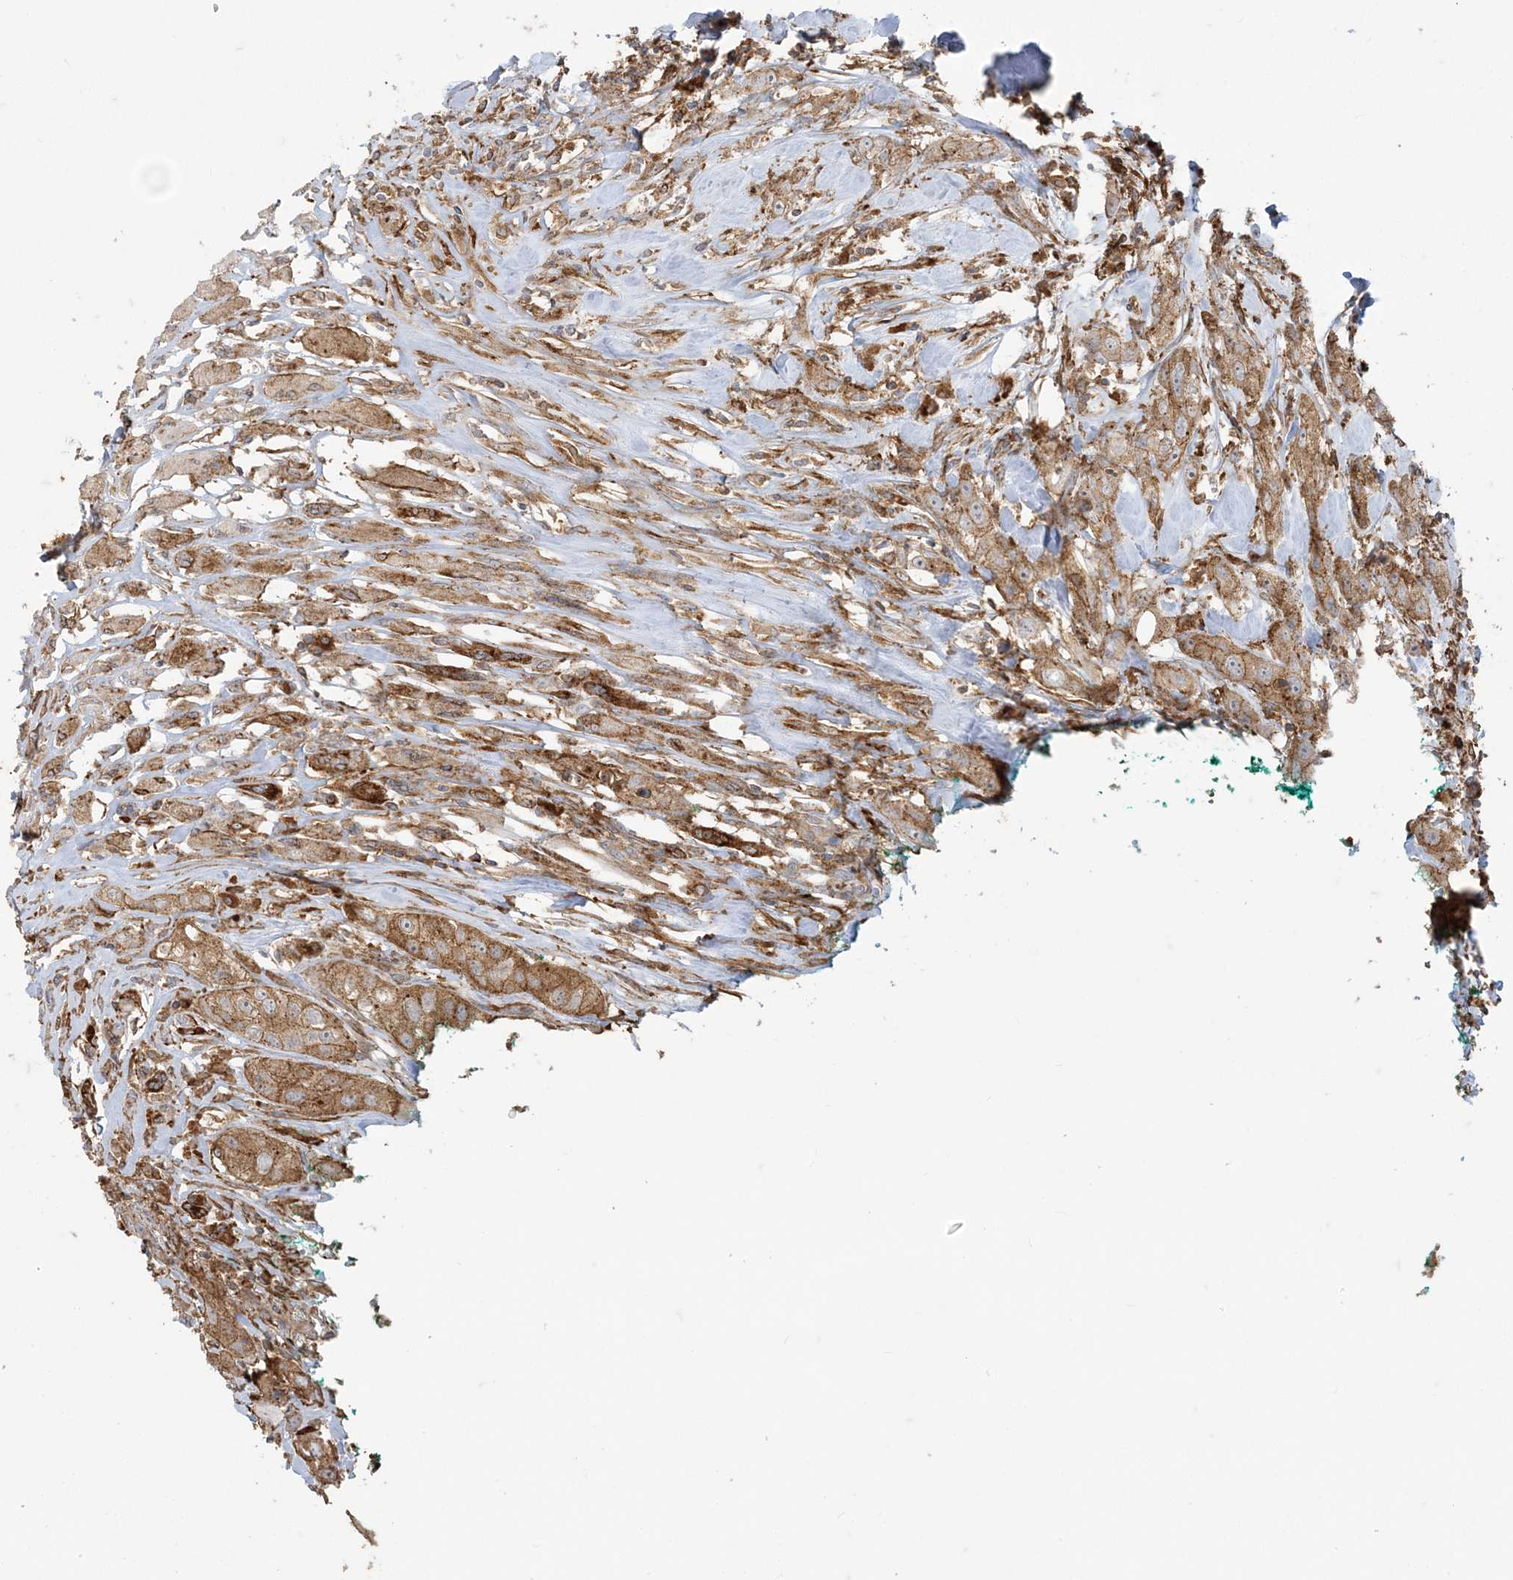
{"staining": {"intensity": "moderate", "quantity": ">75%", "location": "cytoplasmic/membranous"}, "tissue": "head and neck cancer", "cell_type": "Tumor cells", "image_type": "cancer", "snomed": [{"axis": "morphology", "description": "Normal tissue, NOS"}, {"axis": "morphology", "description": "Squamous cell carcinoma, NOS"}, {"axis": "topography", "description": "Skeletal muscle"}, {"axis": "topography", "description": "Head-Neck"}], "caption": "Immunohistochemistry (DAB) staining of head and neck cancer exhibits moderate cytoplasmic/membranous protein staining in about >75% of tumor cells. (Stains: DAB (3,3'-diaminobenzidine) in brown, nuclei in blue, Microscopy: brightfield microscopy at high magnification).", "gene": "DERL3", "patient": {"sex": "male", "age": 51}}